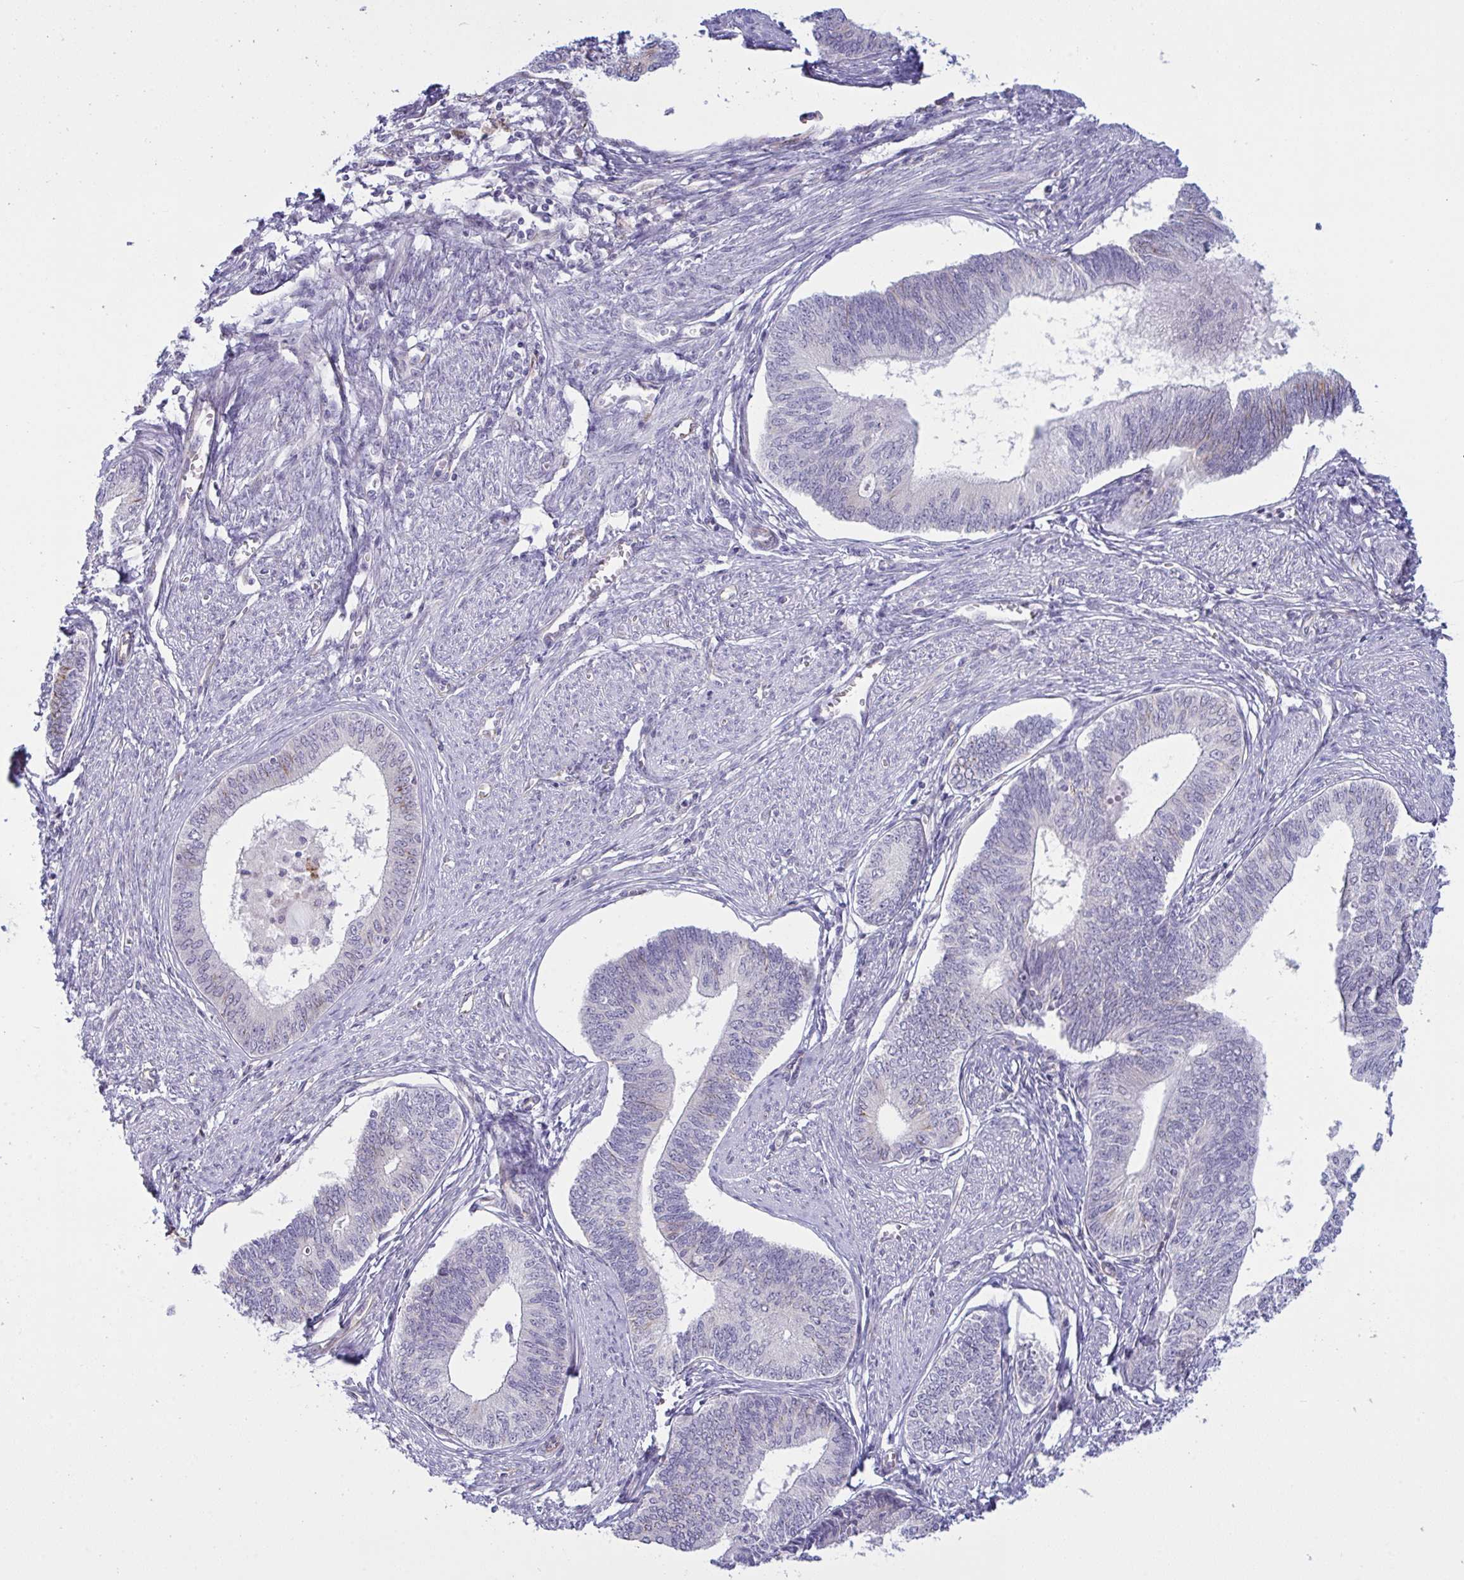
{"staining": {"intensity": "negative", "quantity": "none", "location": "none"}, "tissue": "endometrial cancer", "cell_type": "Tumor cells", "image_type": "cancer", "snomed": [{"axis": "morphology", "description": "Adenocarcinoma, NOS"}, {"axis": "topography", "description": "Endometrium"}], "caption": "Photomicrograph shows no significant protein positivity in tumor cells of endometrial adenocarcinoma.", "gene": "DCBLD1", "patient": {"sex": "female", "age": 68}}